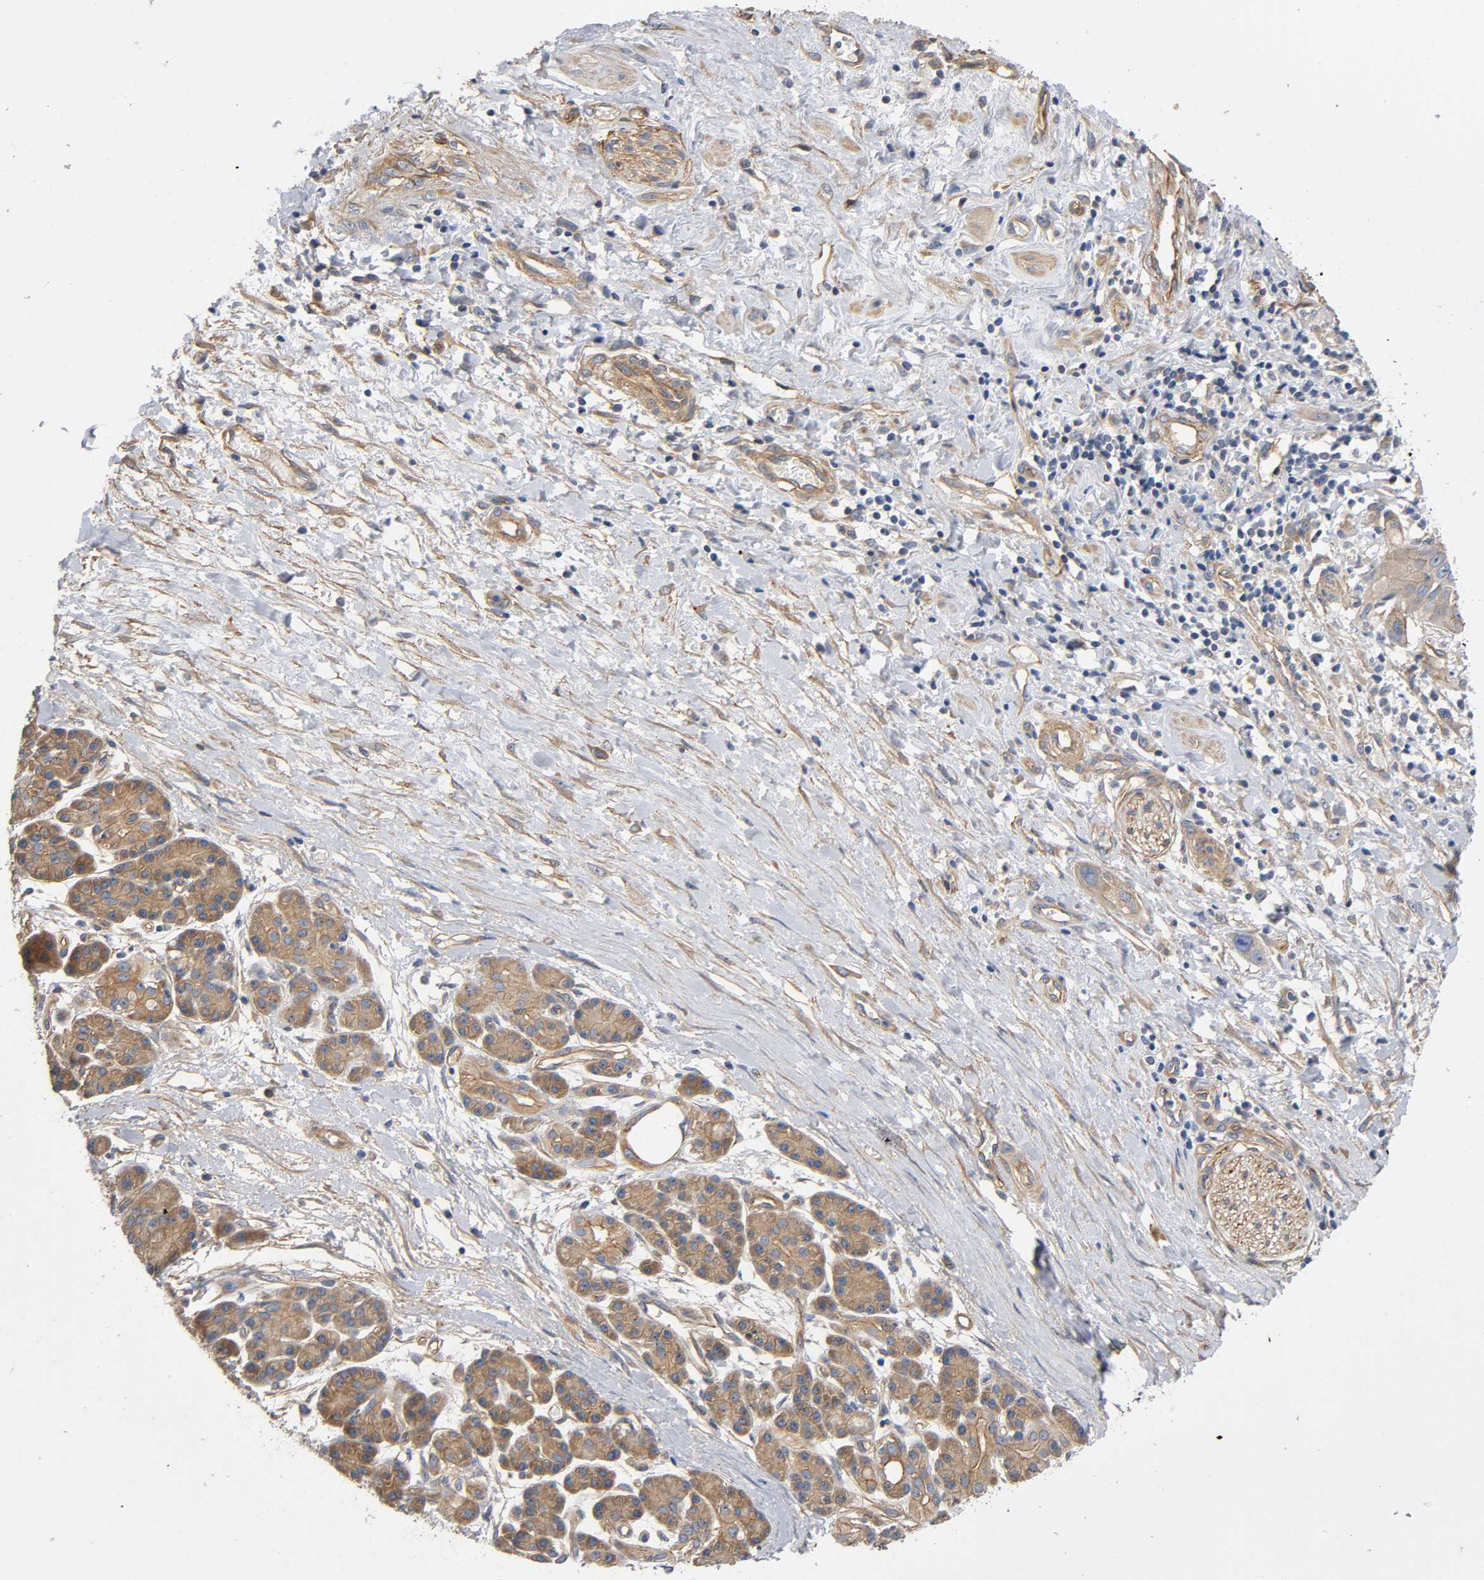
{"staining": {"intensity": "weak", "quantity": ">75%", "location": "cytoplasmic/membranous"}, "tissue": "pancreatic cancer", "cell_type": "Tumor cells", "image_type": "cancer", "snomed": [{"axis": "morphology", "description": "Adenocarcinoma, NOS"}, {"axis": "topography", "description": "Pancreas"}], "caption": "Immunohistochemistry (IHC) (DAB (3,3'-diaminobenzidine)) staining of human pancreatic adenocarcinoma exhibits weak cytoplasmic/membranous protein positivity in about >75% of tumor cells.", "gene": "MARS1", "patient": {"sex": "female", "age": 60}}